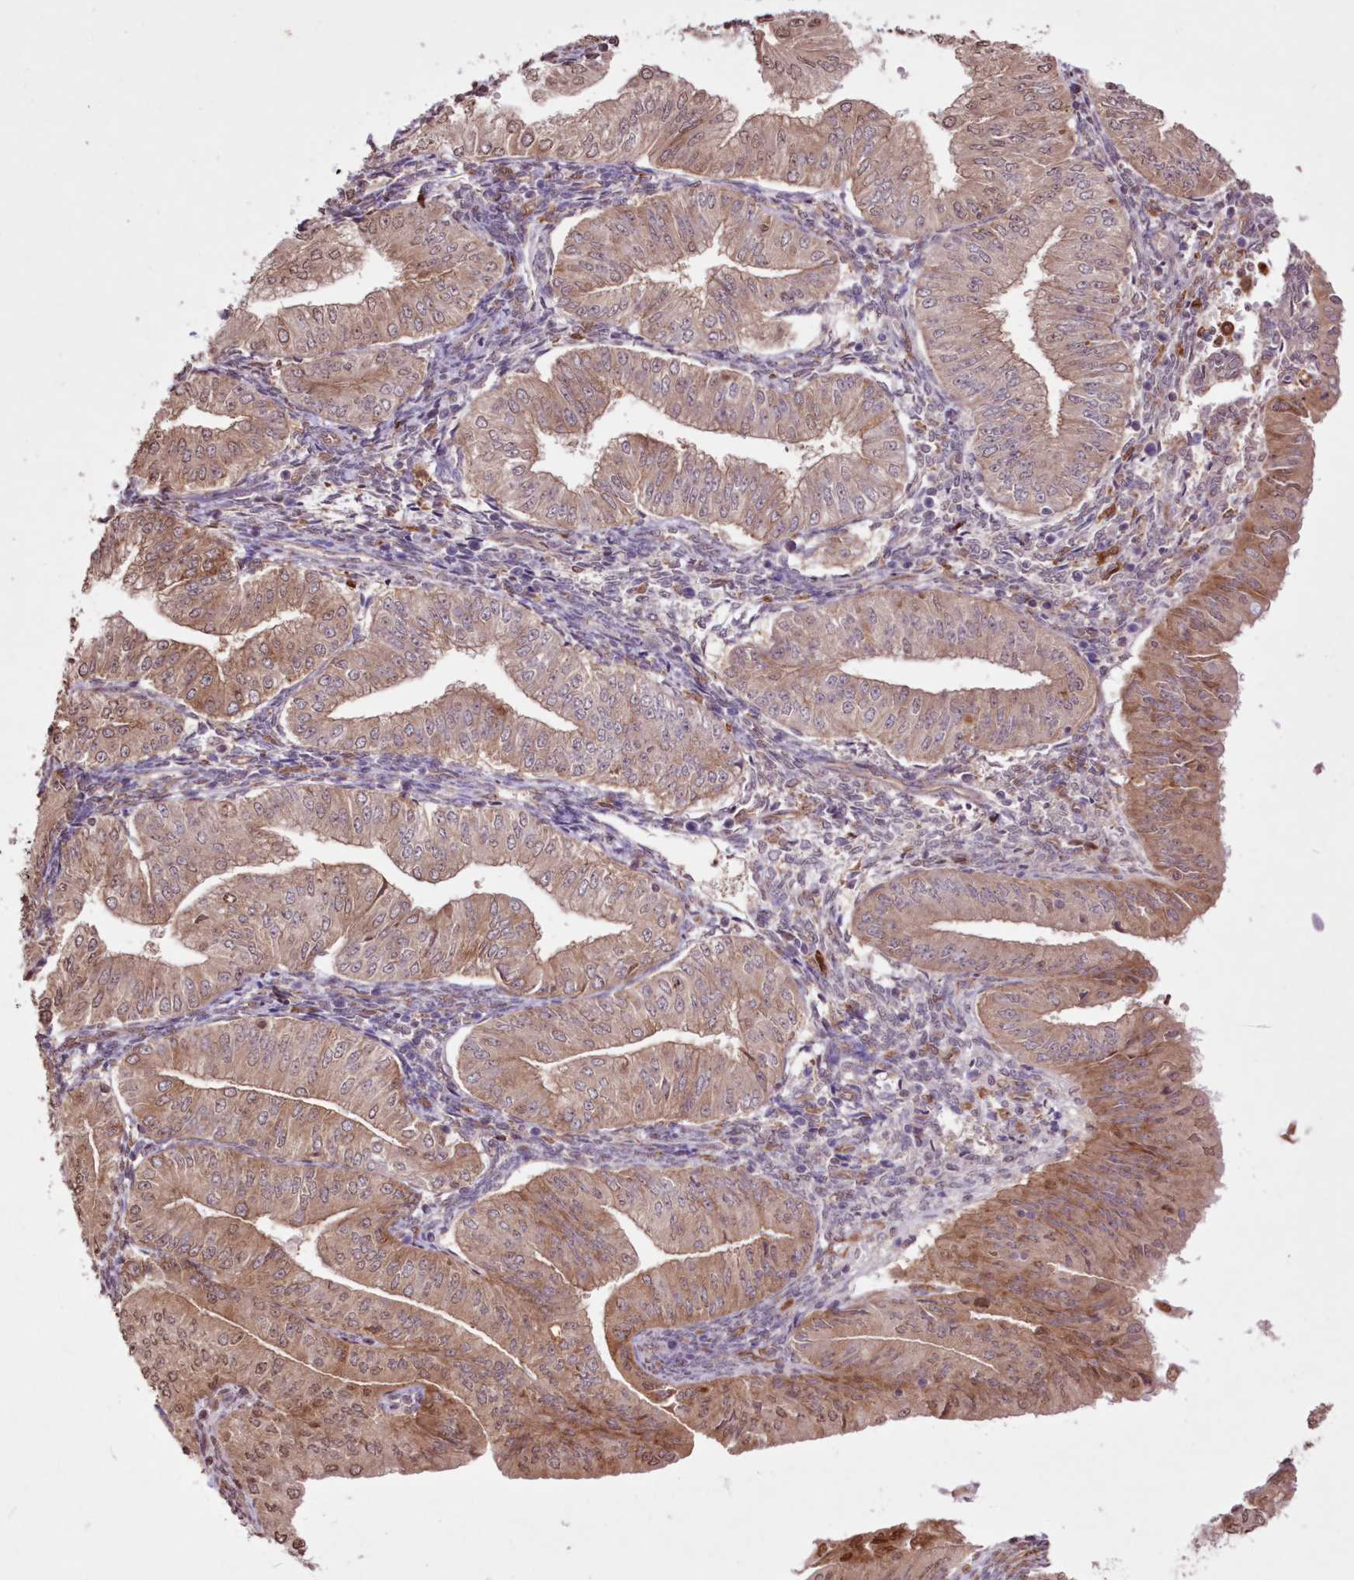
{"staining": {"intensity": "moderate", "quantity": ">75%", "location": "cytoplasmic/membranous,nuclear"}, "tissue": "endometrial cancer", "cell_type": "Tumor cells", "image_type": "cancer", "snomed": [{"axis": "morphology", "description": "Normal tissue, NOS"}, {"axis": "morphology", "description": "Adenocarcinoma, NOS"}, {"axis": "topography", "description": "Endometrium"}], "caption": "High-power microscopy captured an immunohistochemistry photomicrograph of endometrial cancer (adenocarcinoma), revealing moderate cytoplasmic/membranous and nuclear expression in about >75% of tumor cells. (IHC, brightfield microscopy, high magnification).", "gene": "FCHO2", "patient": {"sex": "female", "age": 53}}